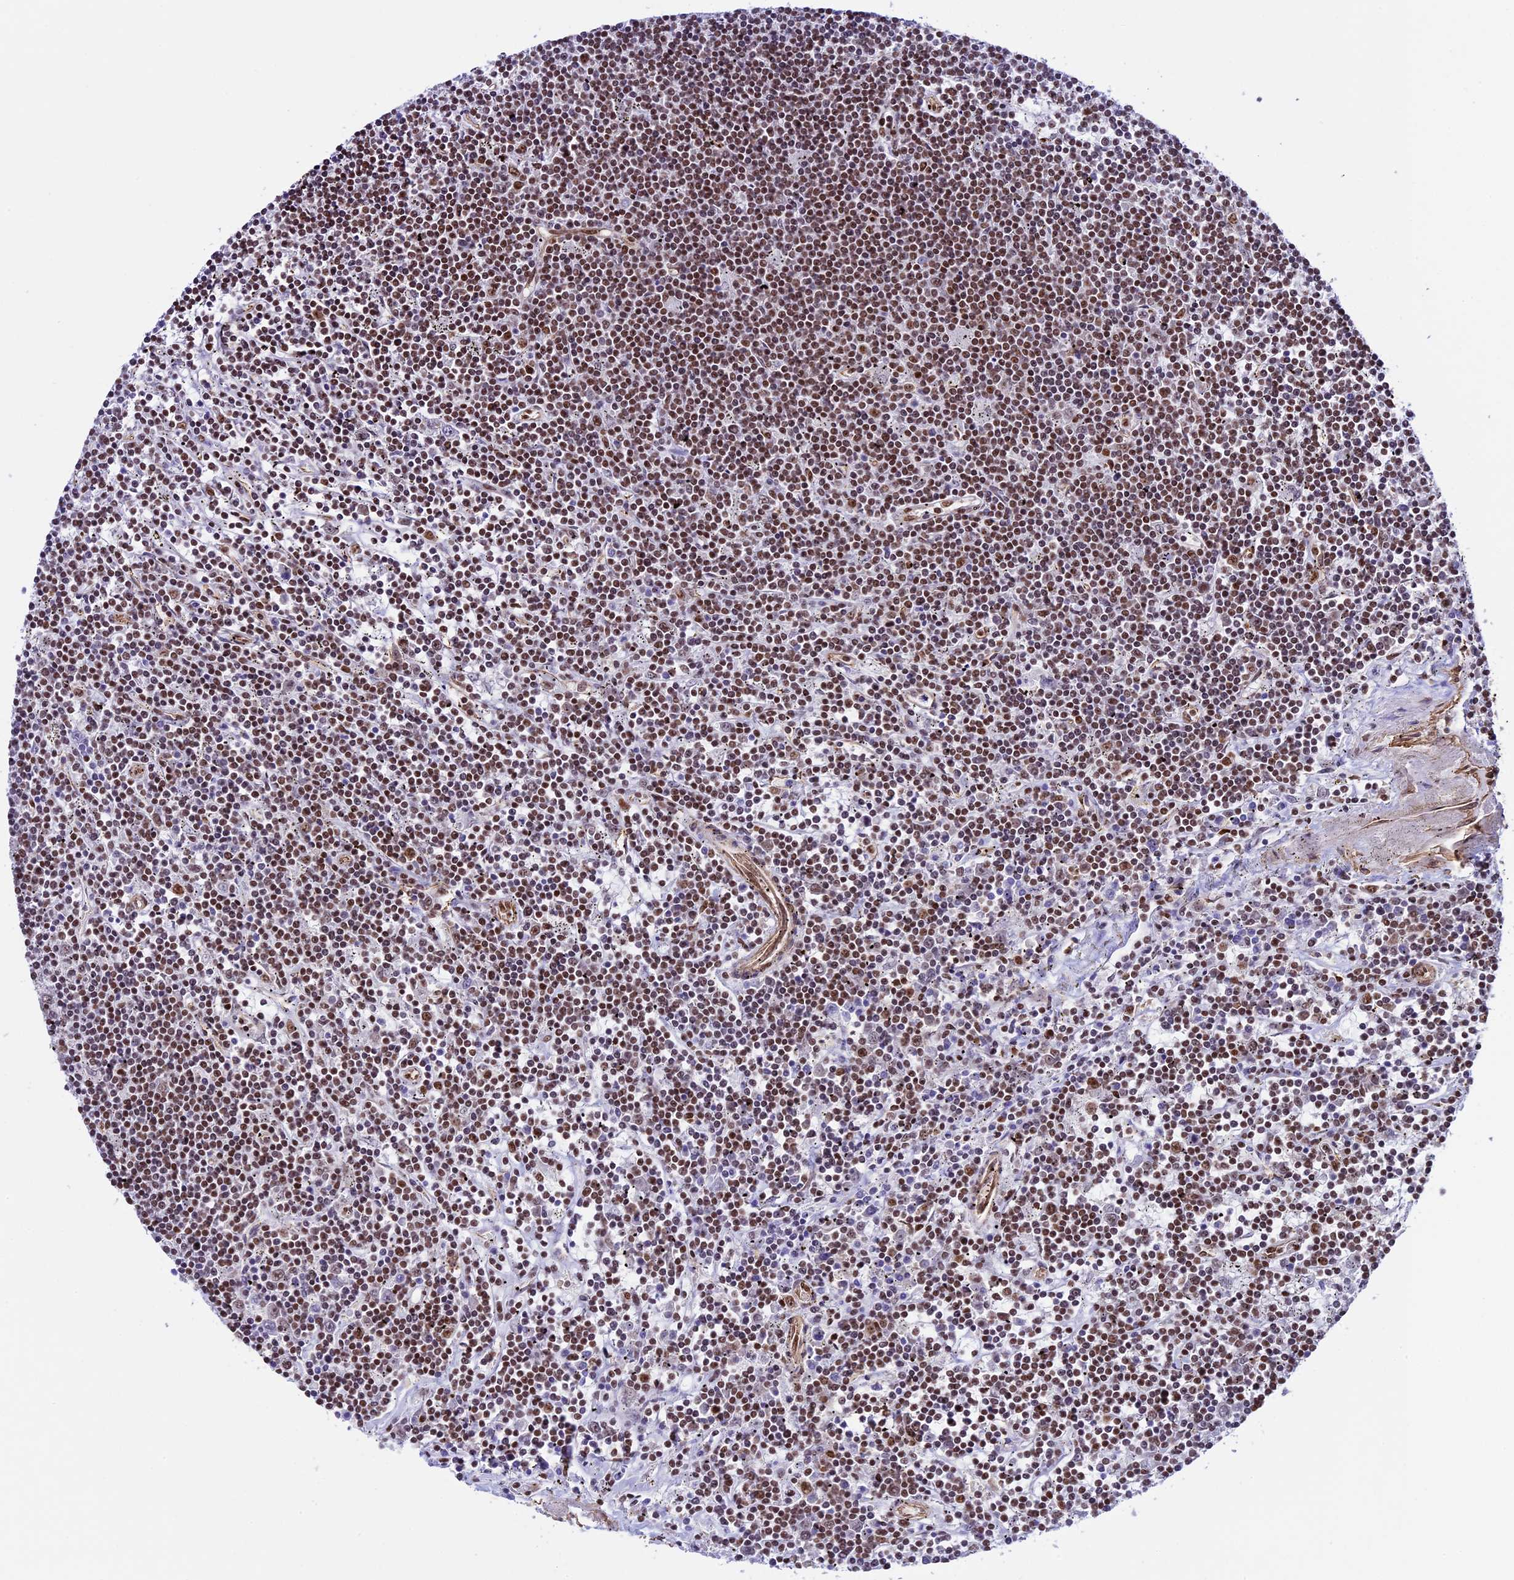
{"staining": {"intensity": "moderate", "quantity": ">75%", "location": "nuclear"}, "tissue": "lymphoma", "cell_type": "Tumor cells", "image_type": "cancer", "snomed": [{"axis": "morphology", "description": "Malignant lymphoma, non-Hodgkin's type, Low grade"}, {"axis": "topography", "description": "Spleen"}], "caption": "Low-grade malignant lymphoma, non-Hodgkin's type stained with immunohistochemistry (IHC) demonstrates moderate nuclear positivity in about >75% of tumor cells.", "gene": "MPHOSPH8", "patient": {"sex": "male", "age": 76}}